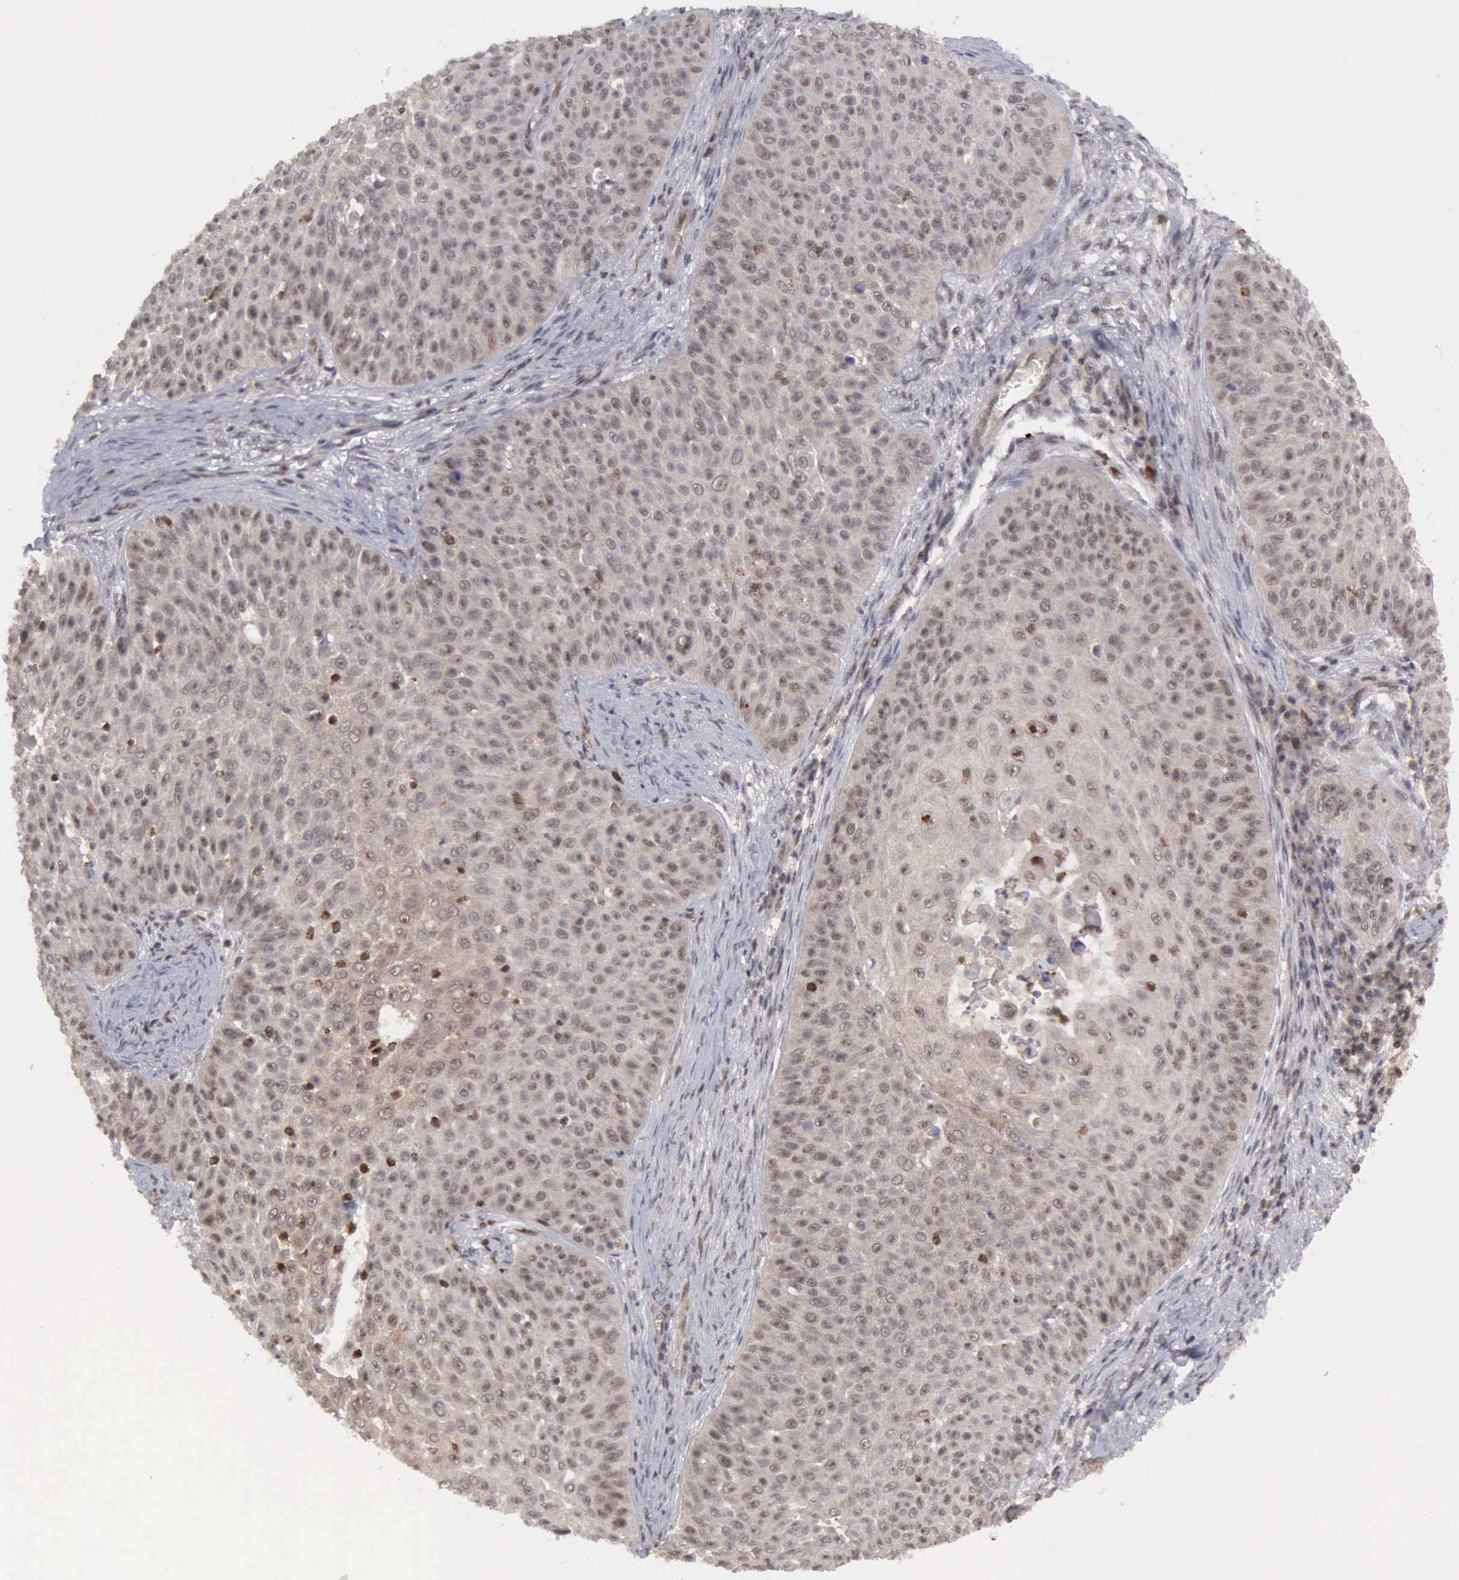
{"staining": {"intensity": "weak", "quantity": ">75%", "location": "cytoplasmic/membranous,nuclear"}, "tissue": "skin cancer", "cell_type": "Tumor cells", "image_type": "cancer", "snomed": [{"axis": "morphology", "description": "Squamous cell carcinoma, NOS"}, {"axis": "topography", "description": "Skin"}], "caption": "Protein staining by immunohistochemistry (IHC) shows weak cytoplasmic/membranous and nuclear expression in about >75% of tumor cells in squamous cell carcinoma (skin). (DAB (3,3'-diaminobenzidine) IHC with brightfield microscopy, high magnification).", "gene": "CDKN2A", "patient": {"sex": "male", "age": 82}}